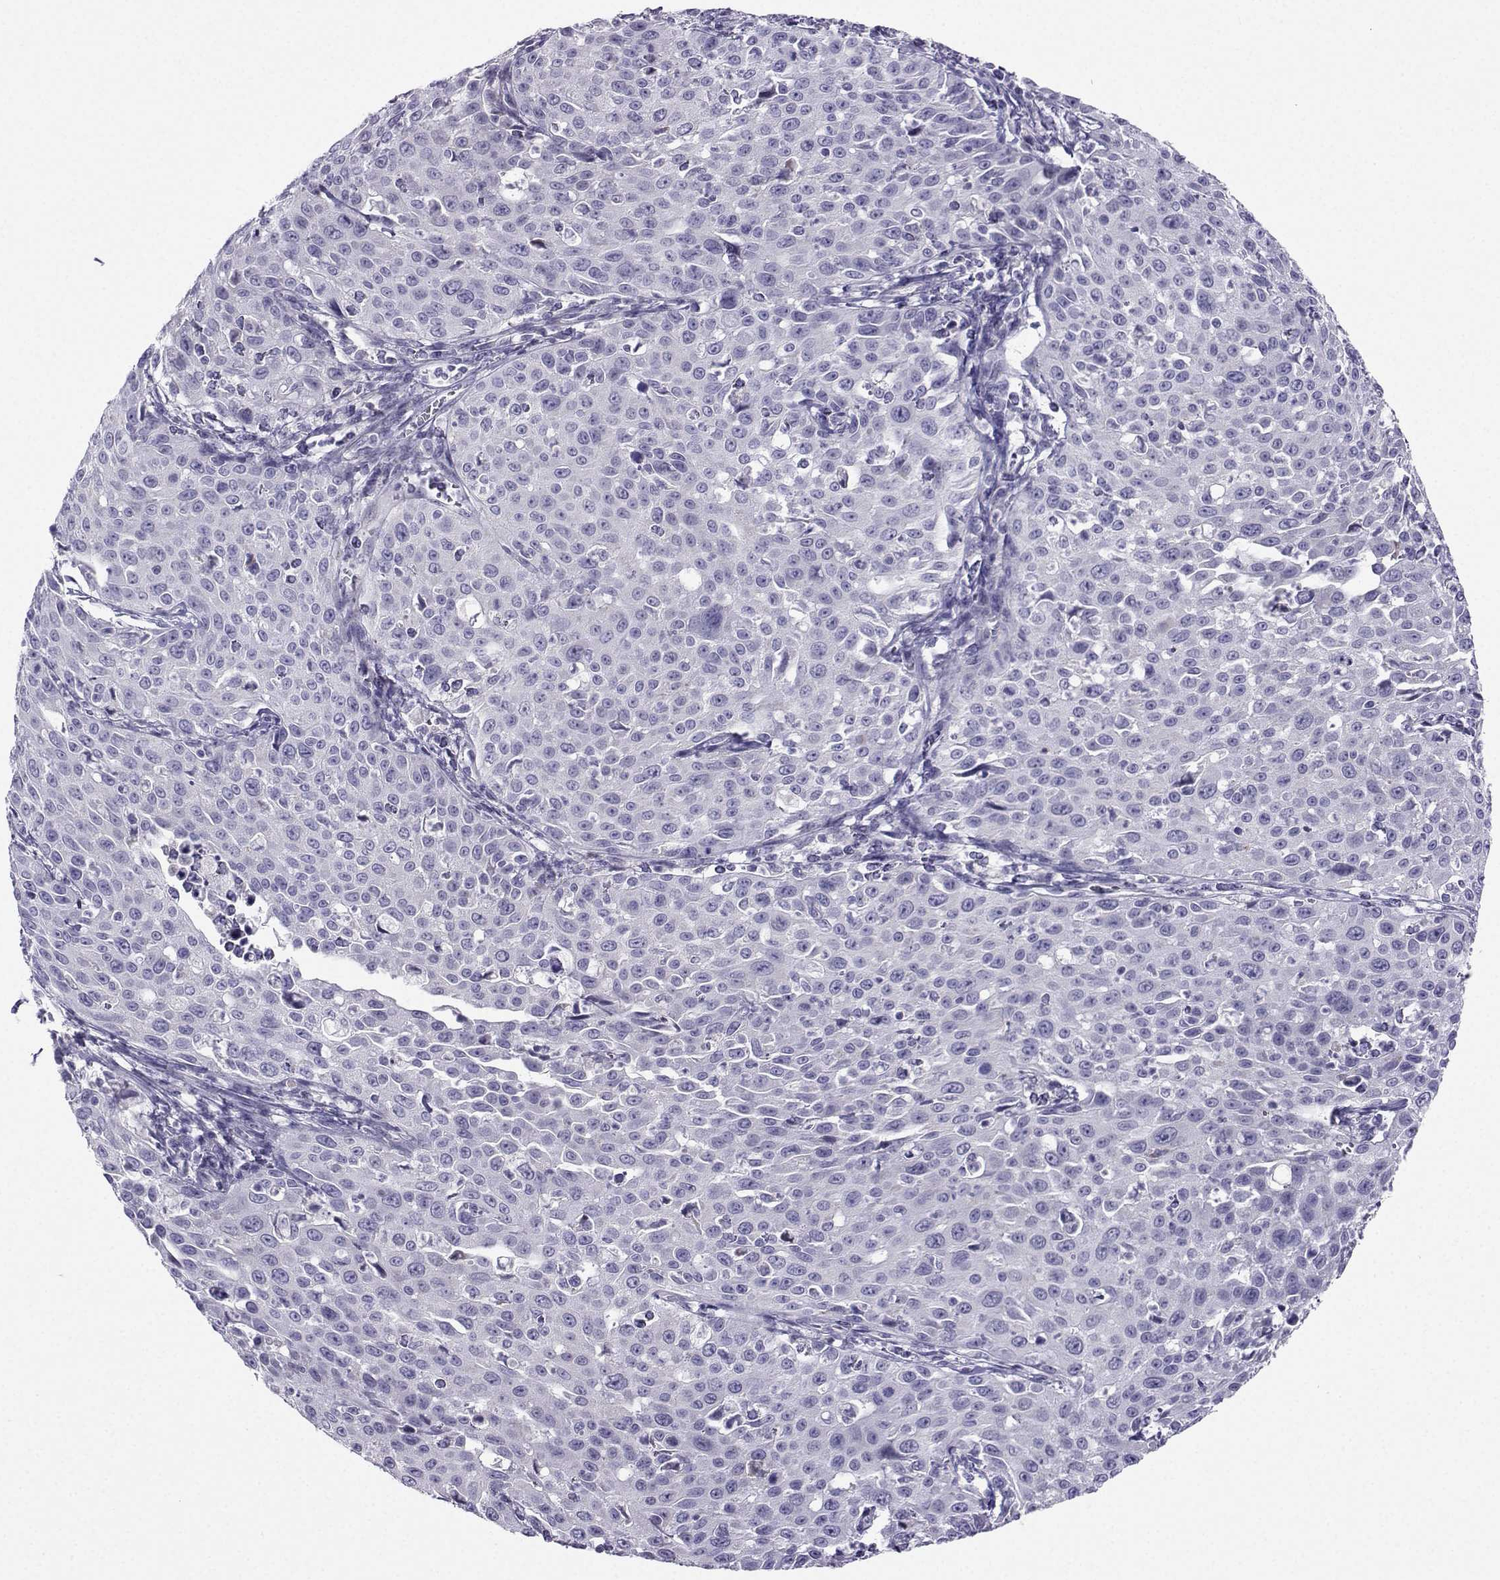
{"staining": {"intensity": "negative", "quantity": "none", "location": "none"}, "tissue": "cervical cancer", "cell_type": "Tumor cells", "image_type": "cancer", "snomed": [{"axis": "morphology", "description": "Squamous cell carcinoma, NOS"}, {"axis": "topography", "description": "Cervix"}], "caption": "This histopathology image is of cervical cancer (squamous cell carcinoma) stained with IHC to label a protein in brown with the nuclei are counter-stained blue. There is no staining in tumor cells.", "gene": "FBXO24", "patient": {"sex": "female", "age": 26}}